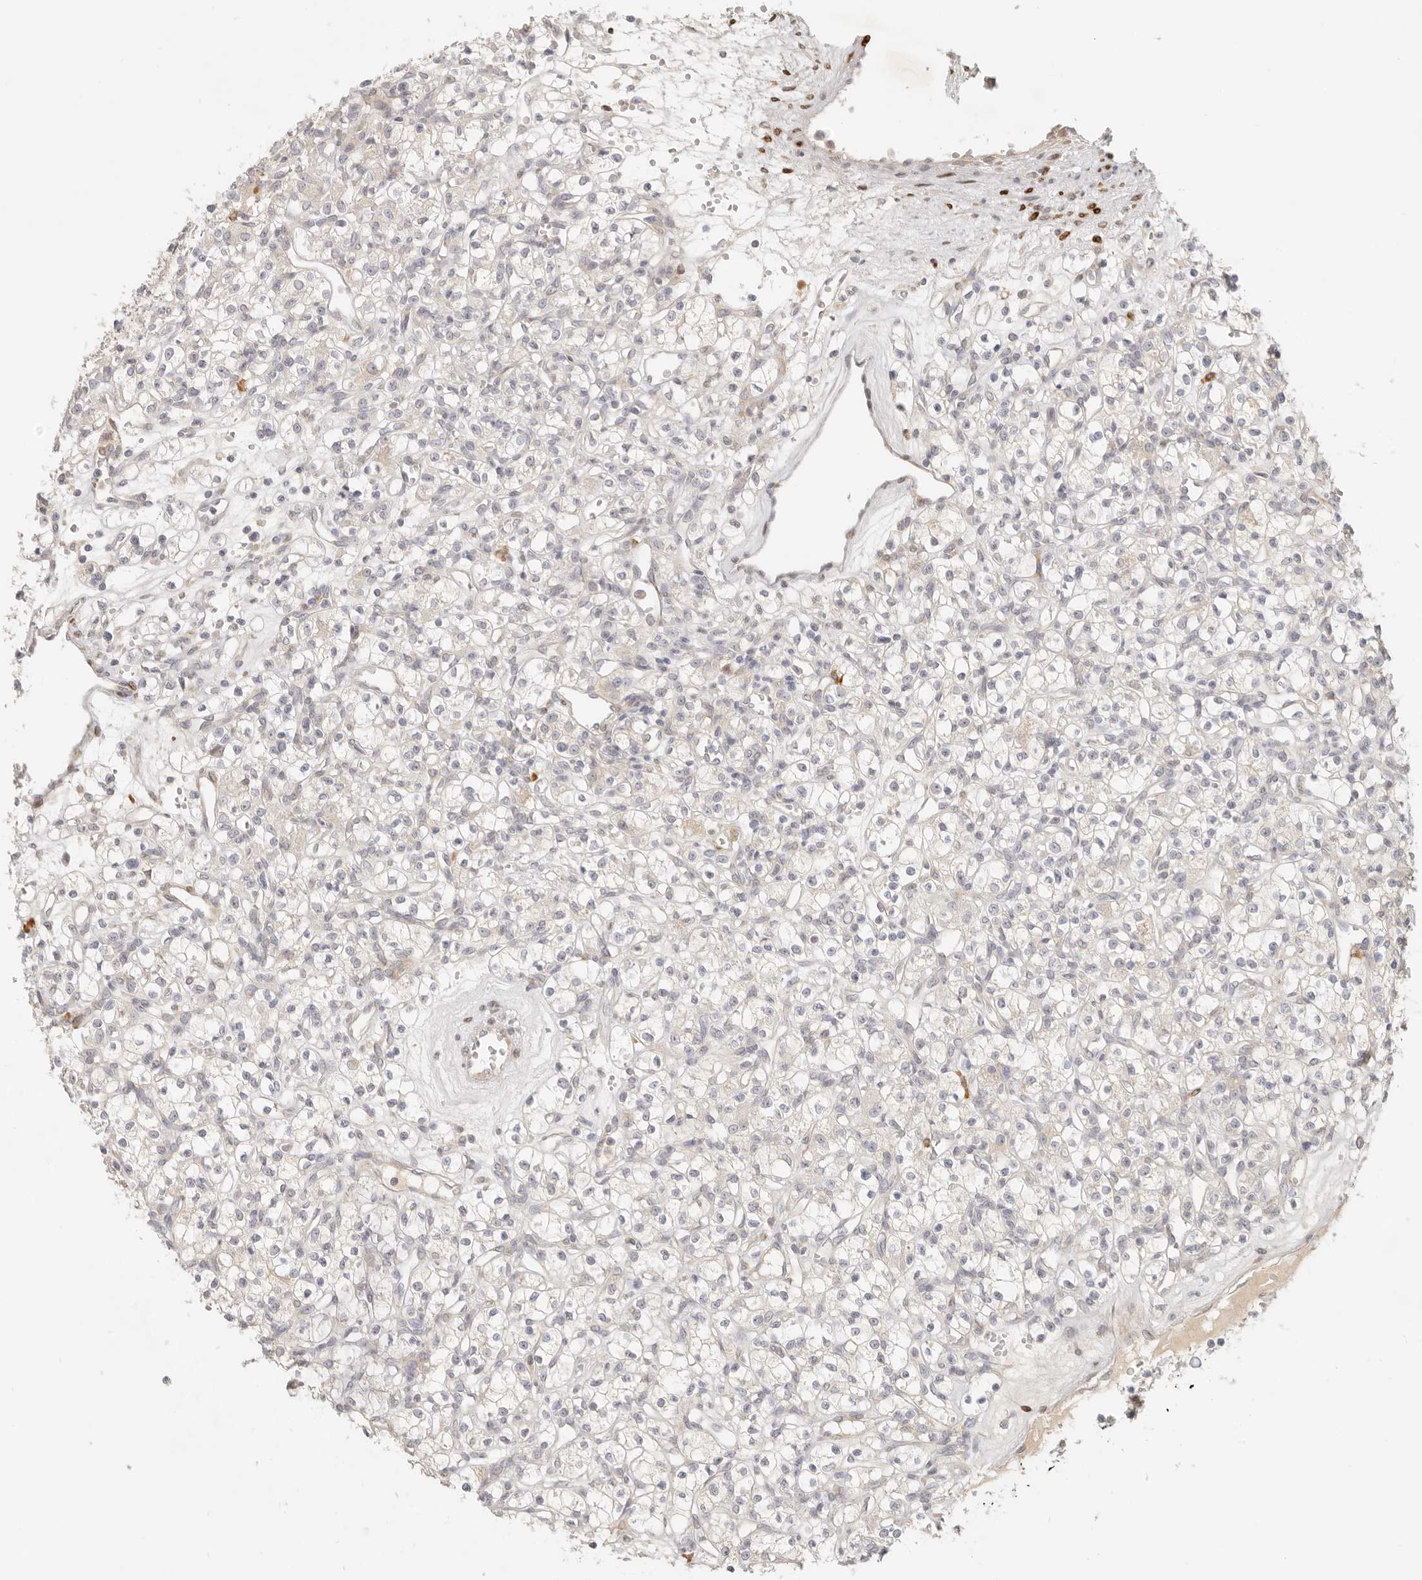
{"staining": {"intensity": "negative", "quantity": "none", "location": "none"}, "tissue": "renal cancer", "cell_type": "Tumor cells", "image_type": "cancer", "snomed": [{"axis": "morphology", "description": "Adenocarcinoma, NOS"}, {"axis": "topography", "description": "Kidney"}], "caption": "Tumor cells show no significant expression in renal adenocarcinoma.", "gene": "PABPC4", "patient": {"sex": "female", "age": 59}}